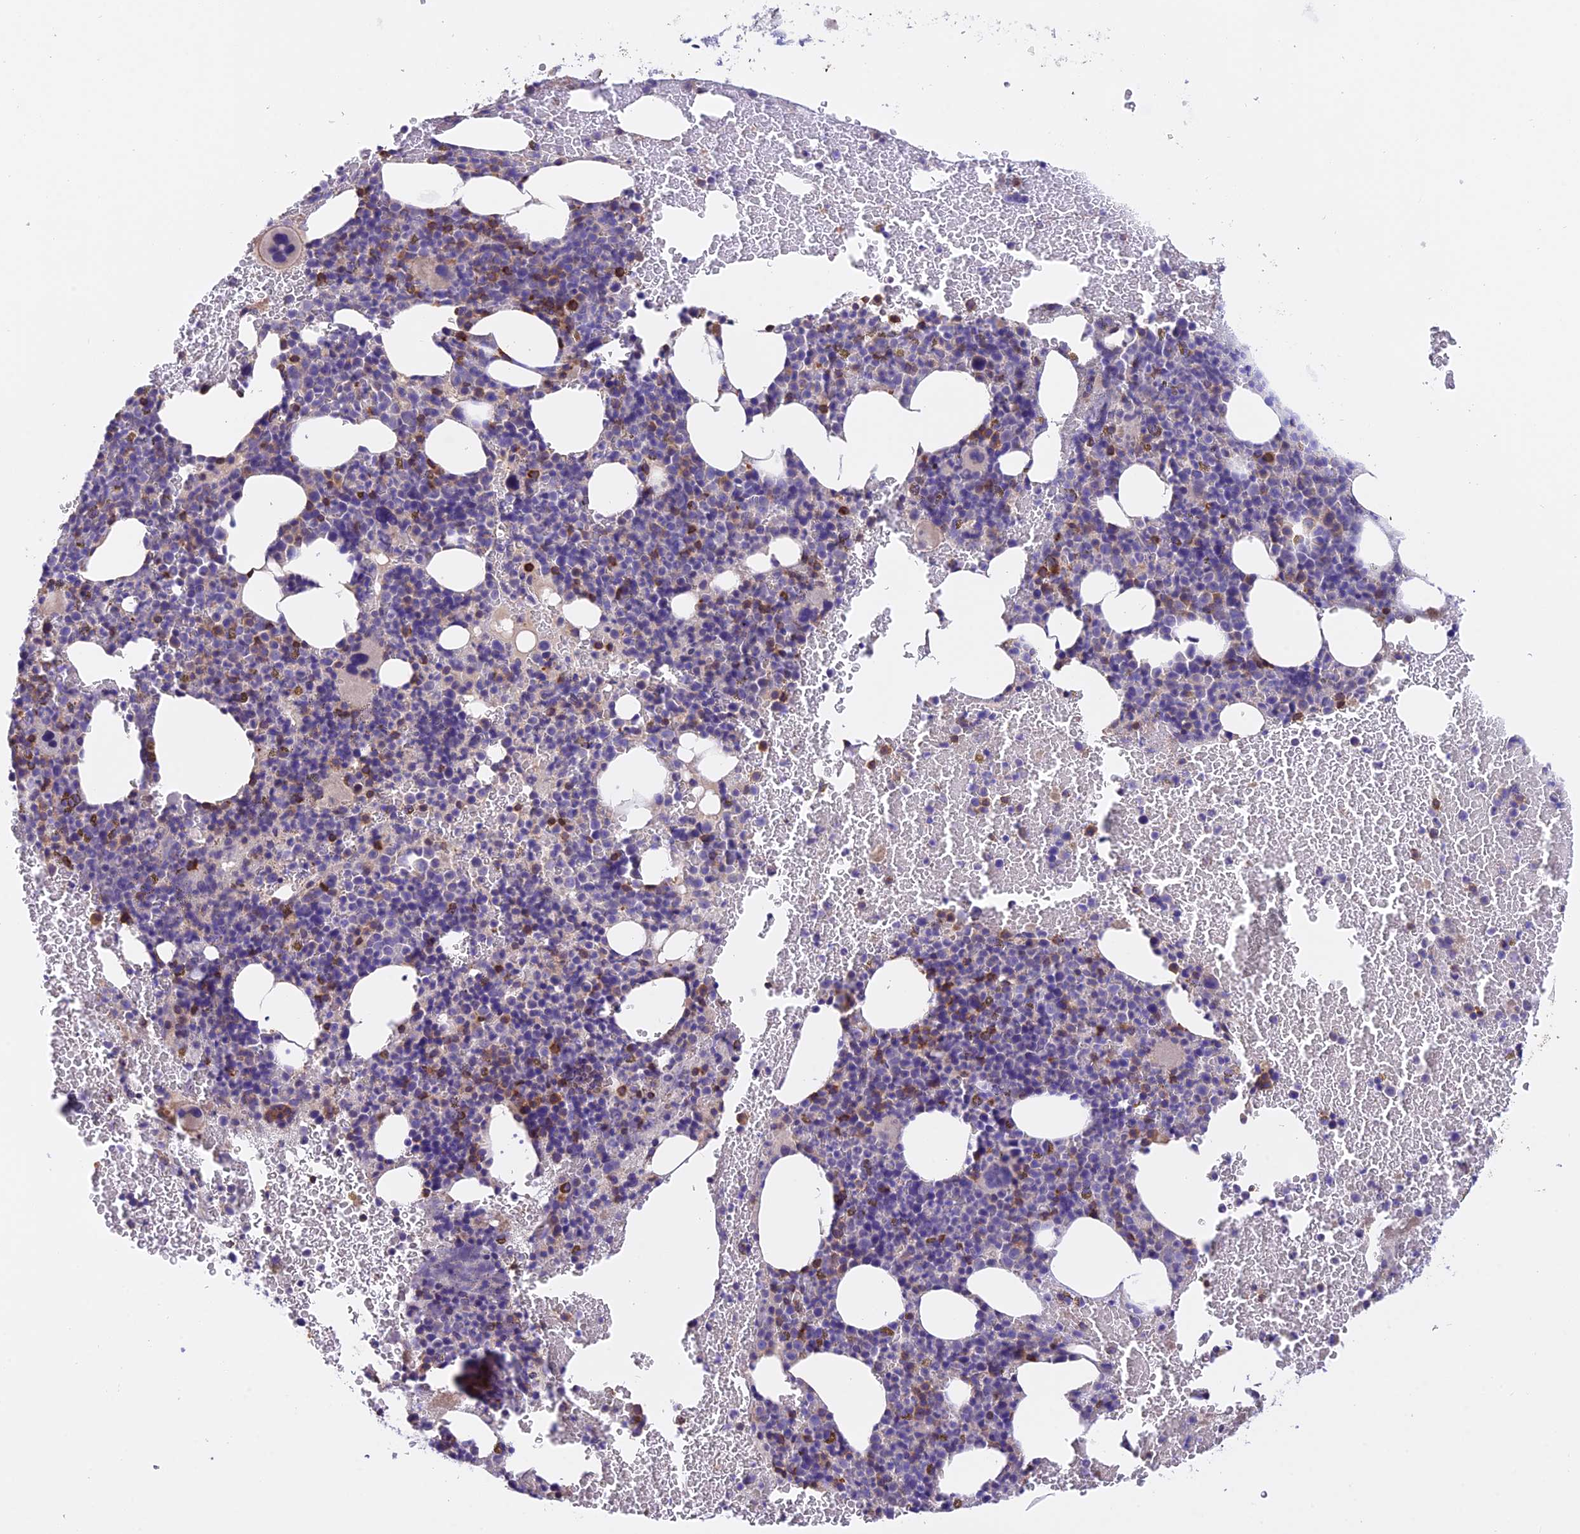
{"staining": {"intensity": "moderate", "quantity": "<25%", "location": "cytoplasmic/membranous"}, "tissue": "bone marrow", "cell_type": "Hematopoietic cells", "image_type": "normal", "snomed": [{"axis": "morphology", "description": "Normal tissue, NOS"}, {"axis": "topography", "description": "Bone marrow"}], "caption": "Normal bone marrow demonstrates moderate cytoplasmic/membranous positivity in approximately <25% of hematopoietic cells, visualized by immunohistochemistry. (Brightfield microscopy of DAB IHC at high magnification).", "gene": "LPXN", "patient": {"sex": "female", "age": 48}}